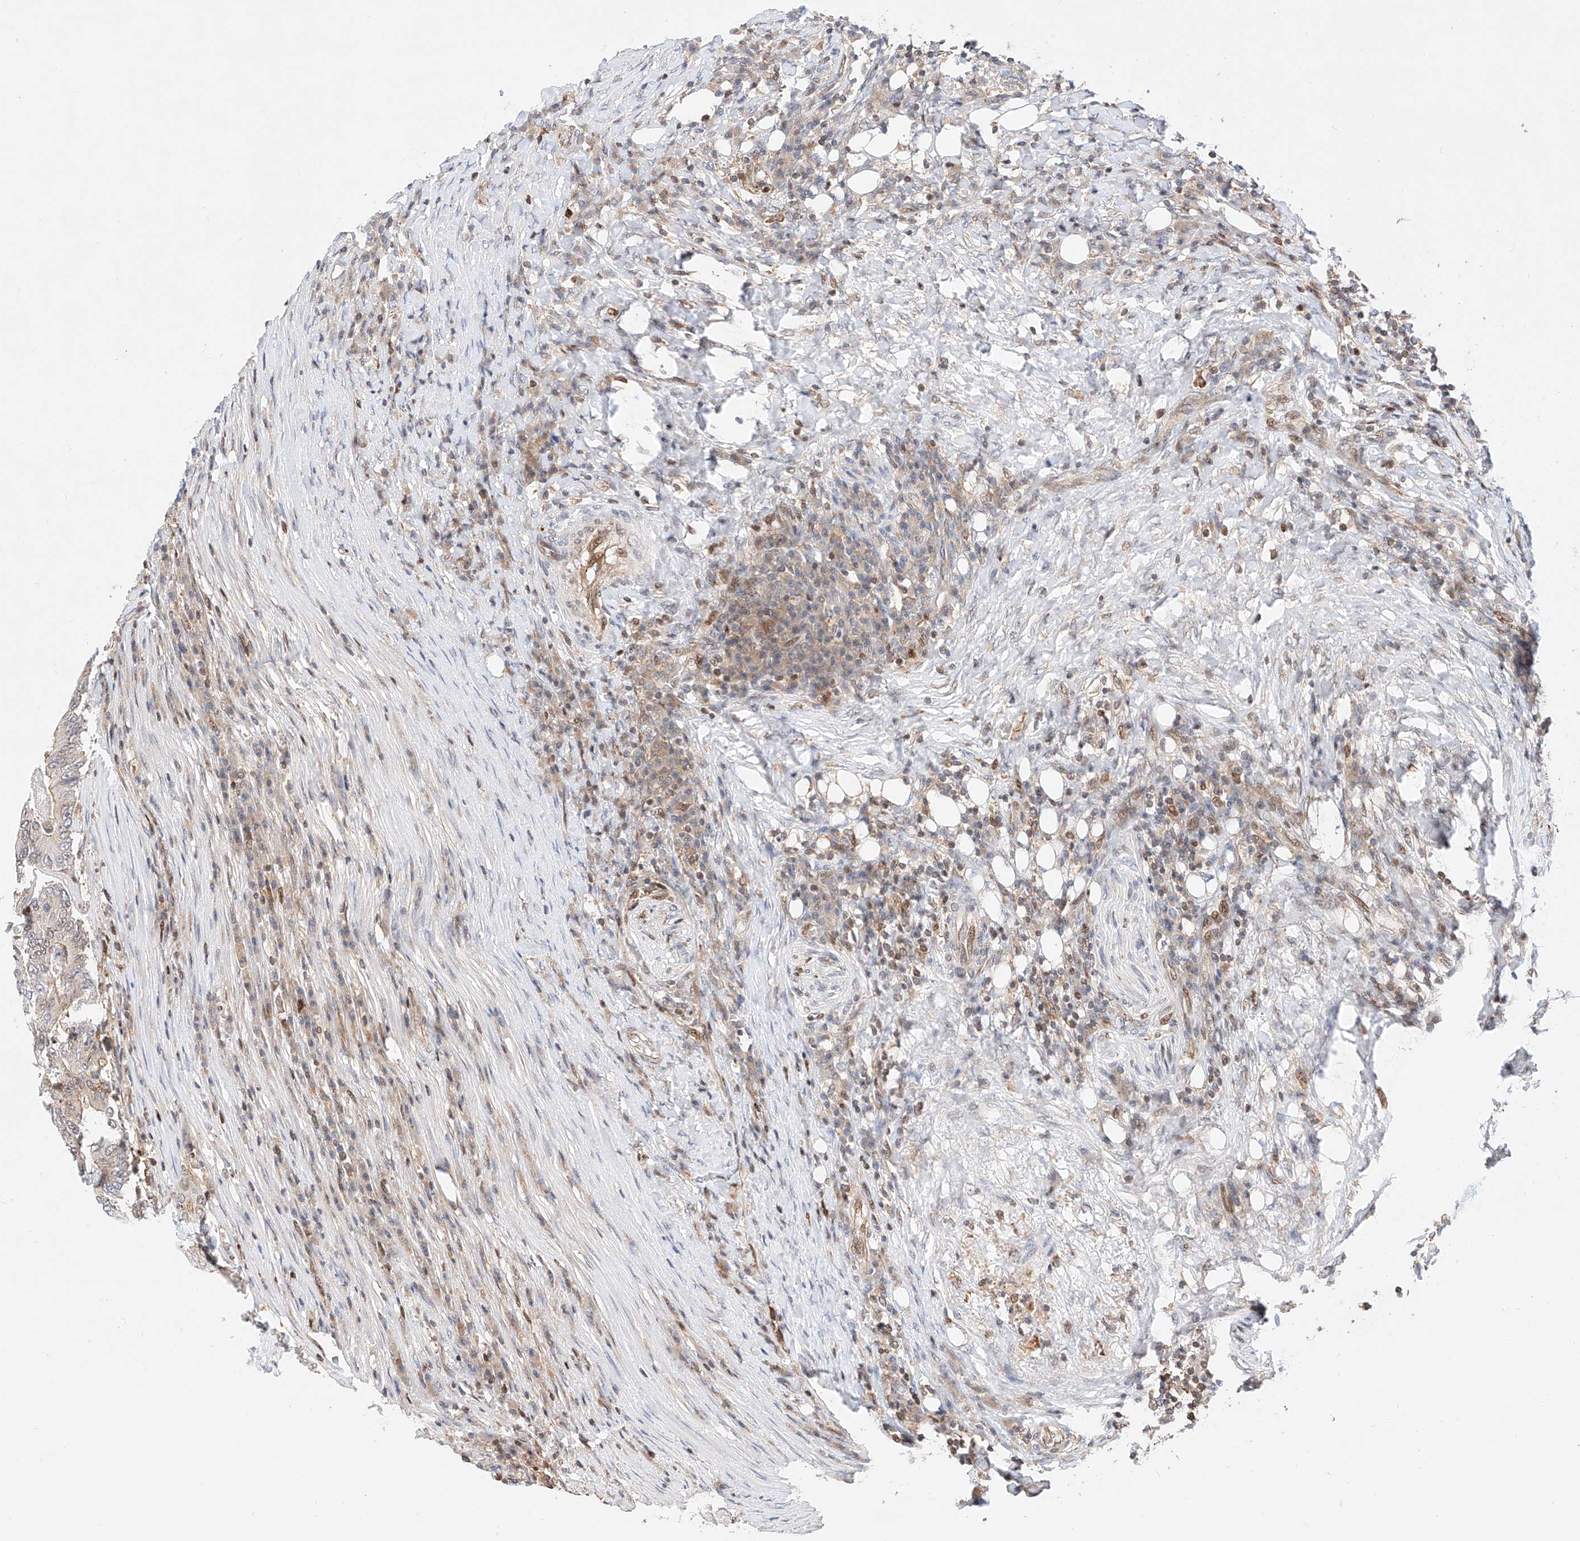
{"staining": {"intensity": "negative", "quantity": "none", "location": "none"}, "tissue": "colorectal cancer", "cell_type": "Tumor cells", "image_type": "cancer", "snomed": [{"axis": "morphology", "description": "Adenocarcinoma, NOS"}, {"axis": "topography", "description": "Colon"}], "caption": "Immunohistochemistry micrograph of human adenocarcinoma (colorectal) stained for a protein (brown), which exhibits no expression in tumor cells.", "gene": "HDAC9", "patient": {"sex": "male", "age": 83}}